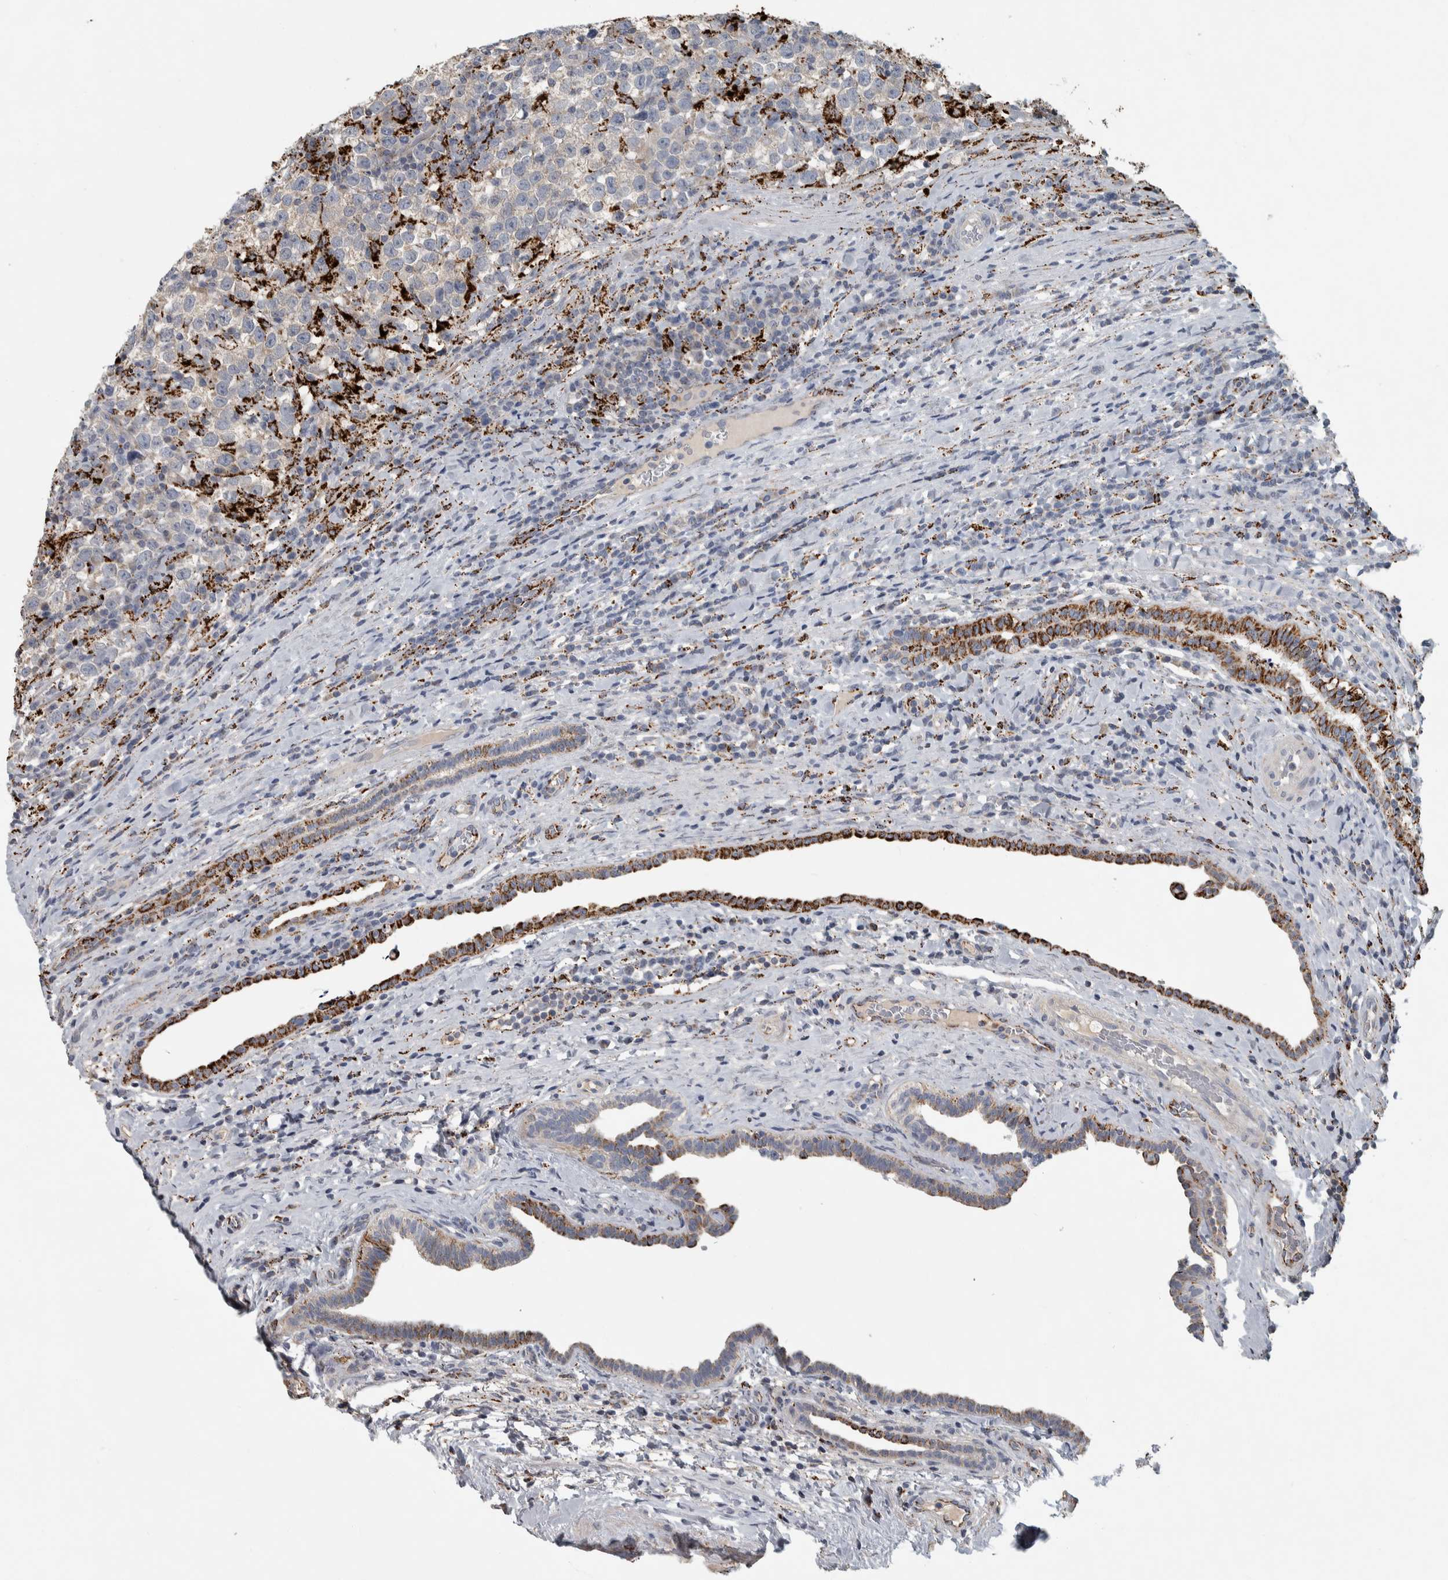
{"staining": {"intensity": "negative", "quantity": "none", "location": "none"}, "tissue": "testis cancer", "cell_type": "Tumor cells", "image_type": "cancer", "snomed": [{"axis": "morphology", "description": "Normal tissue, NOS"}, {"axis": "morphology", "description": "Seminoma, NOS"}, {"axis": "topography", "description": "Testis"}], "caption": "The image reveals no significant staining in tumor cells of testis cancer (seminoma).", "gene": "FAM78A", "patient": {"sex": "male", "age": 43}}